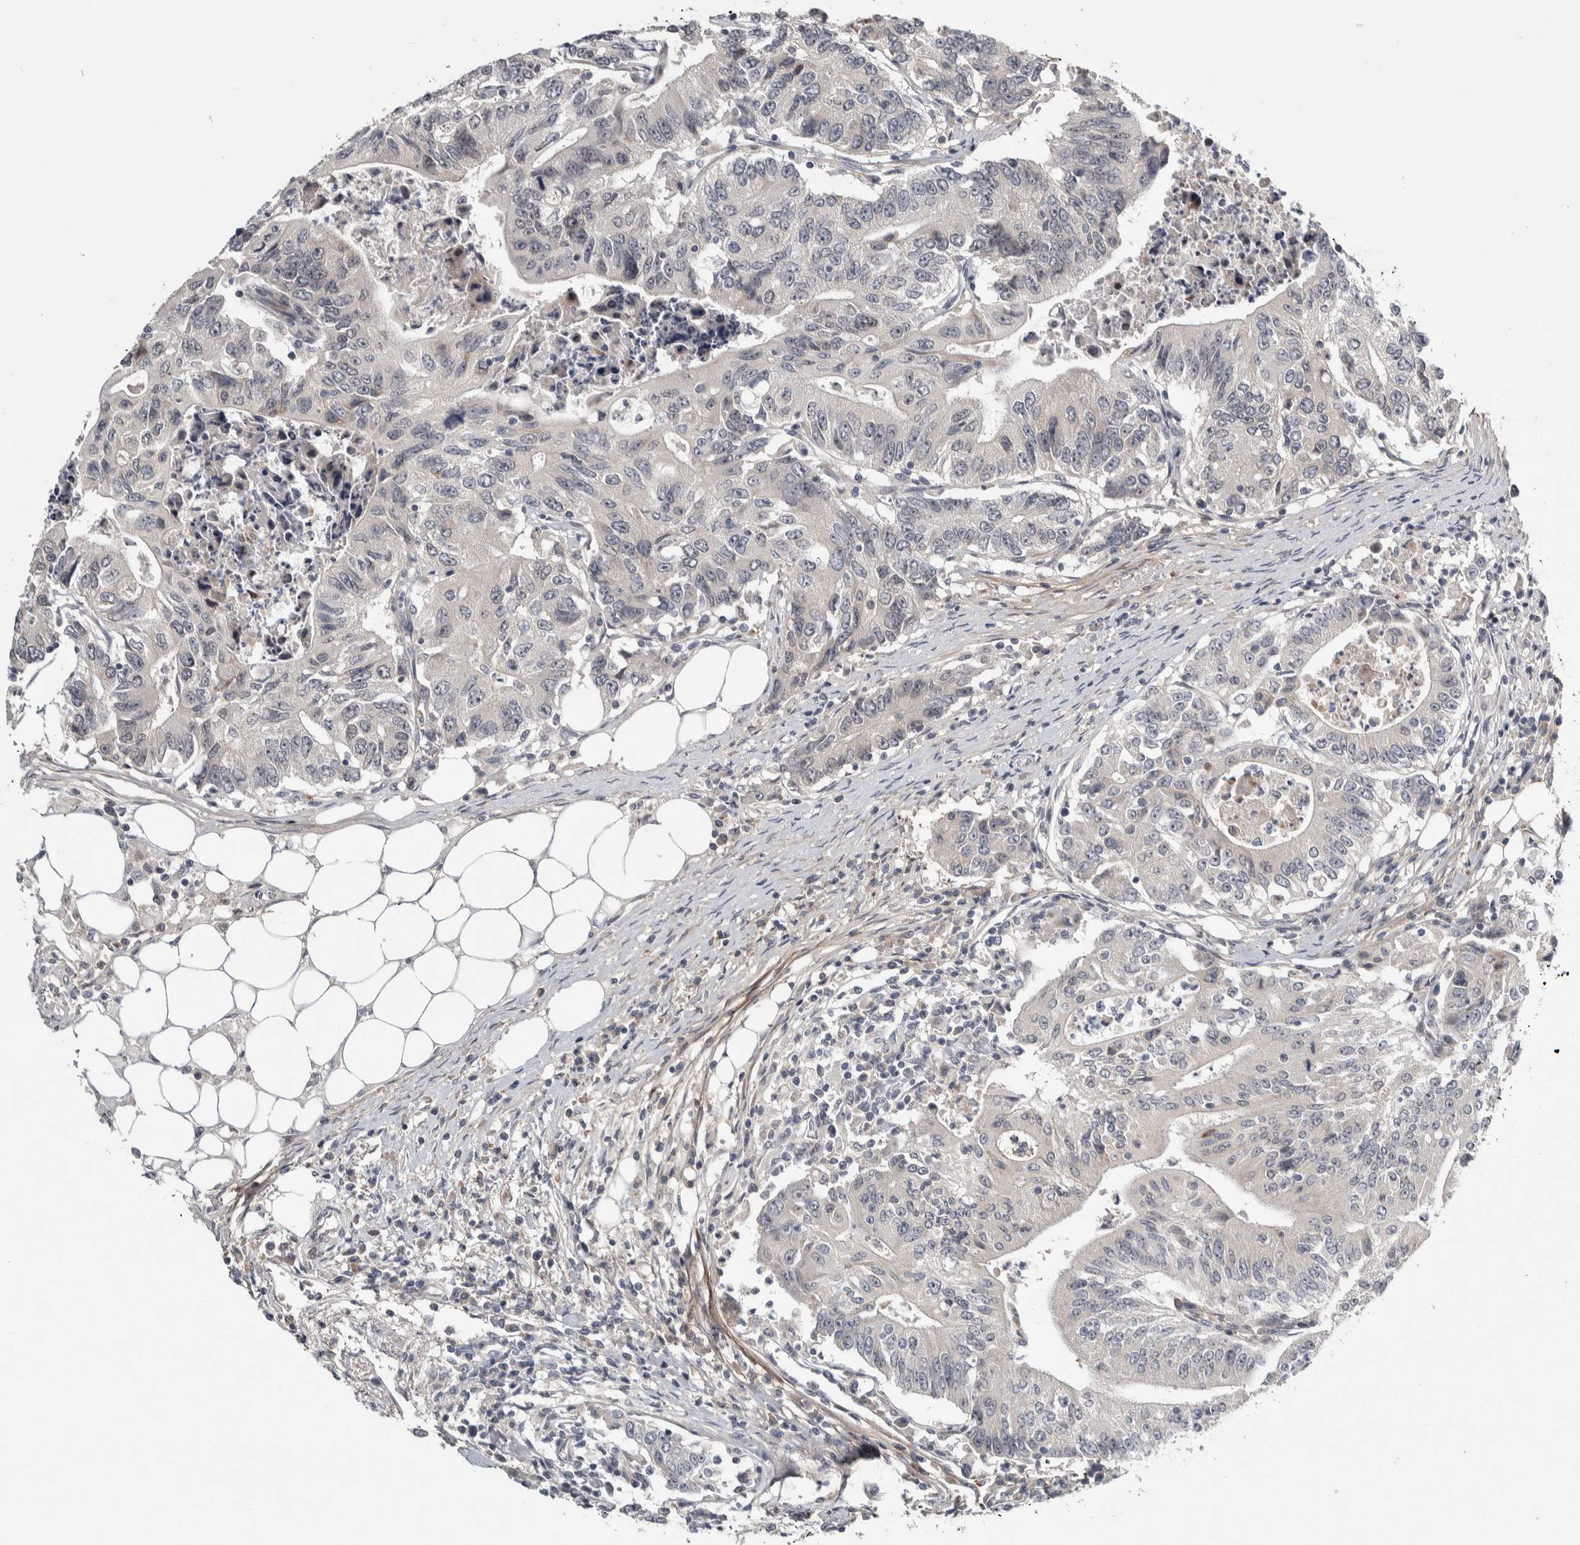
{"staining": {"intensity": "negative", "quantity": "none", "location": "none"}, "tissue": "colorectal cancer", "cell_type": "Tumor cells", "image_type": "cancer", "snomed": [{"axis": "morphology", "description": "Adenocarcinoma, NOS"}, {"axis": "topography", "description": "Colon"}], "caption": "An IHC photomicrograph of colorectal cancer (adenocarcinoma) is shown. There is no staining in tumor cells of colorectal cancer (adenocarcinoma). (IHC, brightfield microscopy, high magnification).", "gene": "ASPN", "patient": {"sex": "female", "age": 77}}